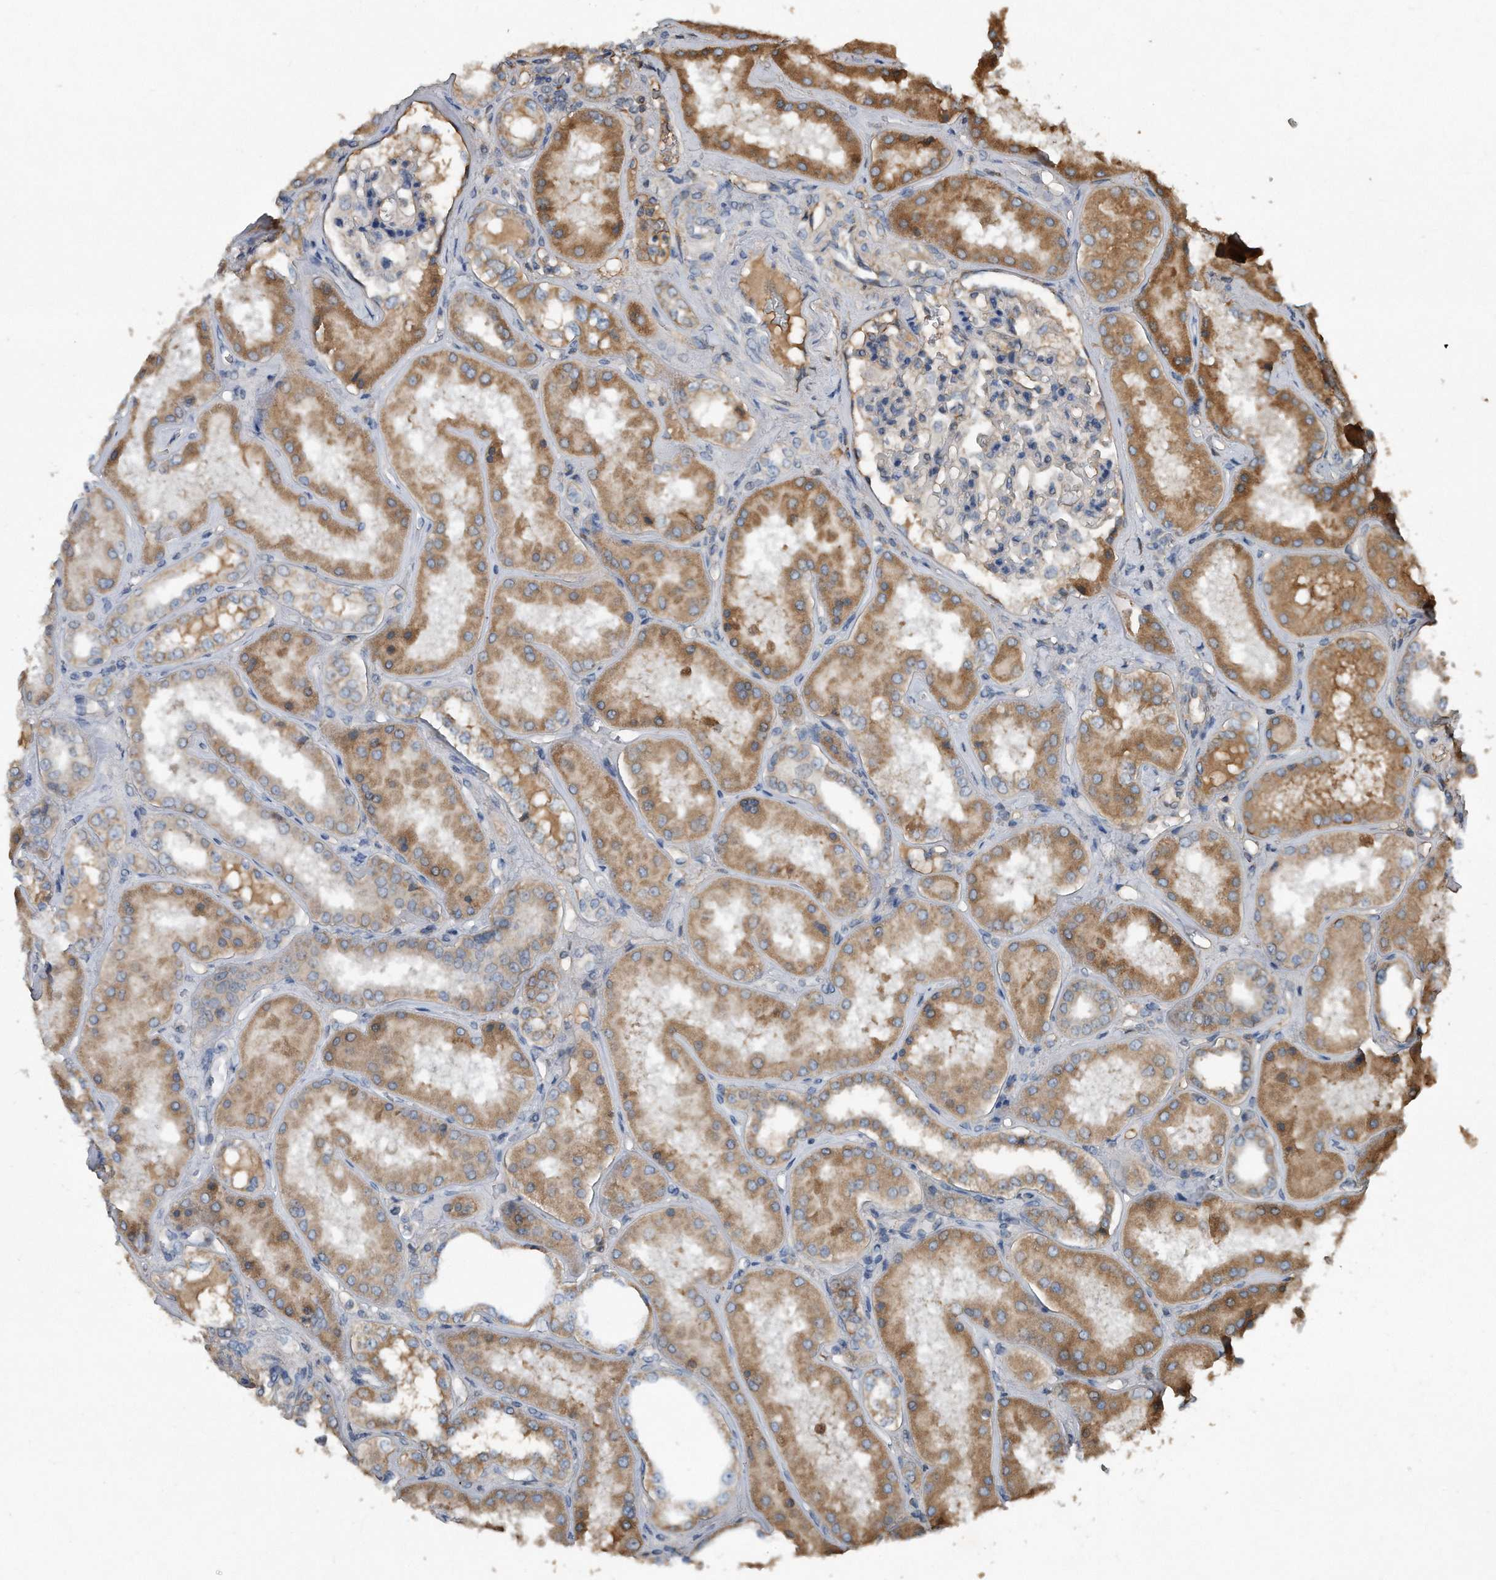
{"staining": {"intensity": "negative", "quantity": "none", "location": "none"}, "tissue": "kidney", "cell_type": "Cells in glomeruli", "image_type": "normal", "snomed": [{"axis": "morphology", "description": "Normal tissue, NOS"}, {"axis": "topography", "description": "Kidney"}], "caption": "Image shows no significant protein staining in cells in glomeruli of unremarkable kidney.", "gene": "SDHA", "patient": {"sex": "female", "age": 56}}